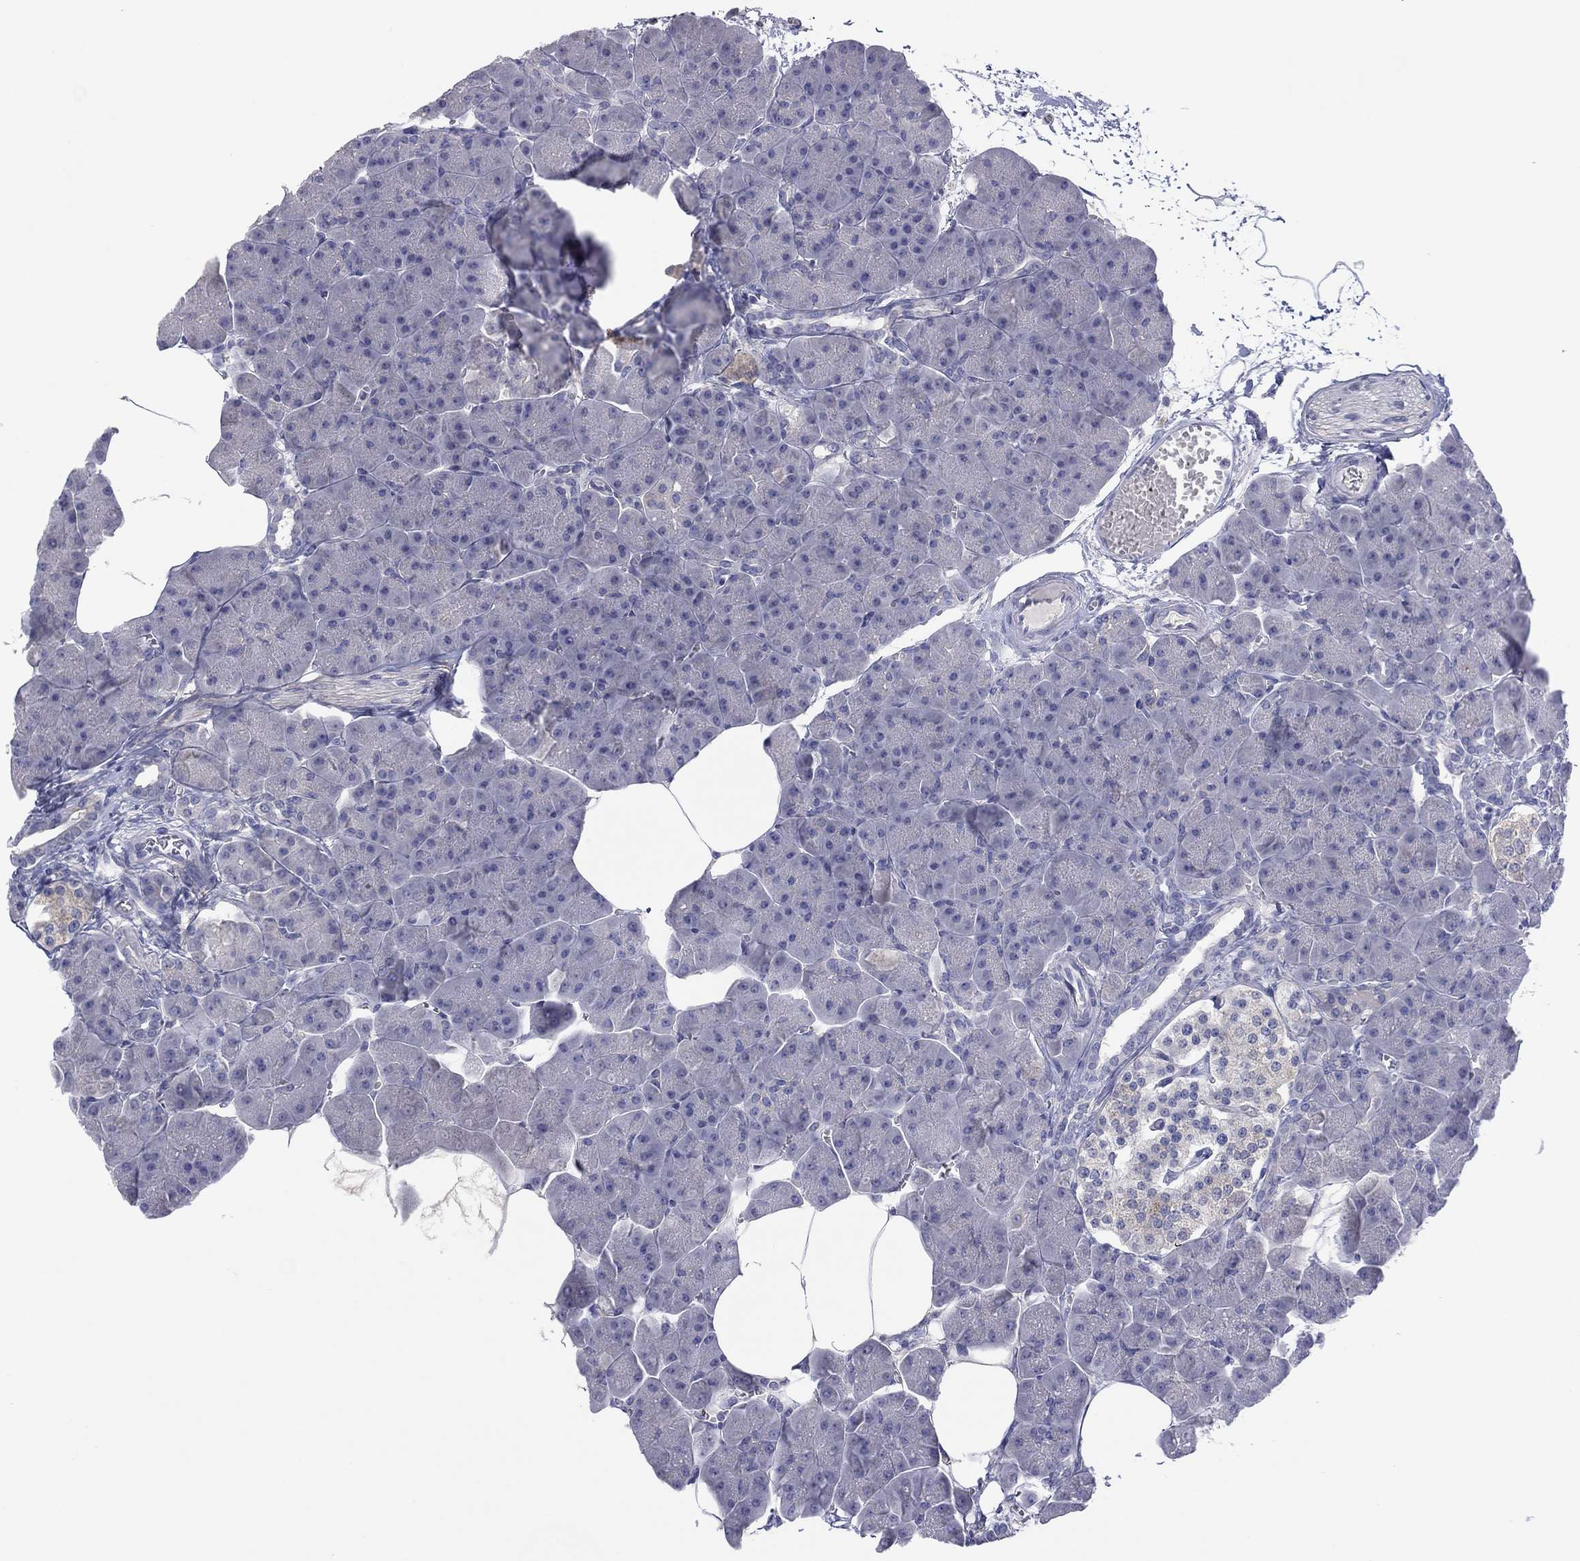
{"staining": {"intensity": "negative", "quantity": "none", "location": "none"}, "tissue": "pancreas", "cell_type": "Exocrine glandular cells", "image_type": "normal", "snomed": [{"axis": "morphology", "description": "Normal tissue, NOS"}, {"axis": "topography", "description": "Adipose tissue"}, {"axis": "topography", "description": "Pancreas"}, {"axis": "topography", "description": "Peripheral nerve tissue"}], "caption": "High power microscopy micrograph of an immunohistochemistry (IHC) photomicrograph of normal pancreas, revealing no significant positivity in exocrine glandular cells.", "gene": "CYP2B6", "patient": {"sex": "female", "age": 58}}